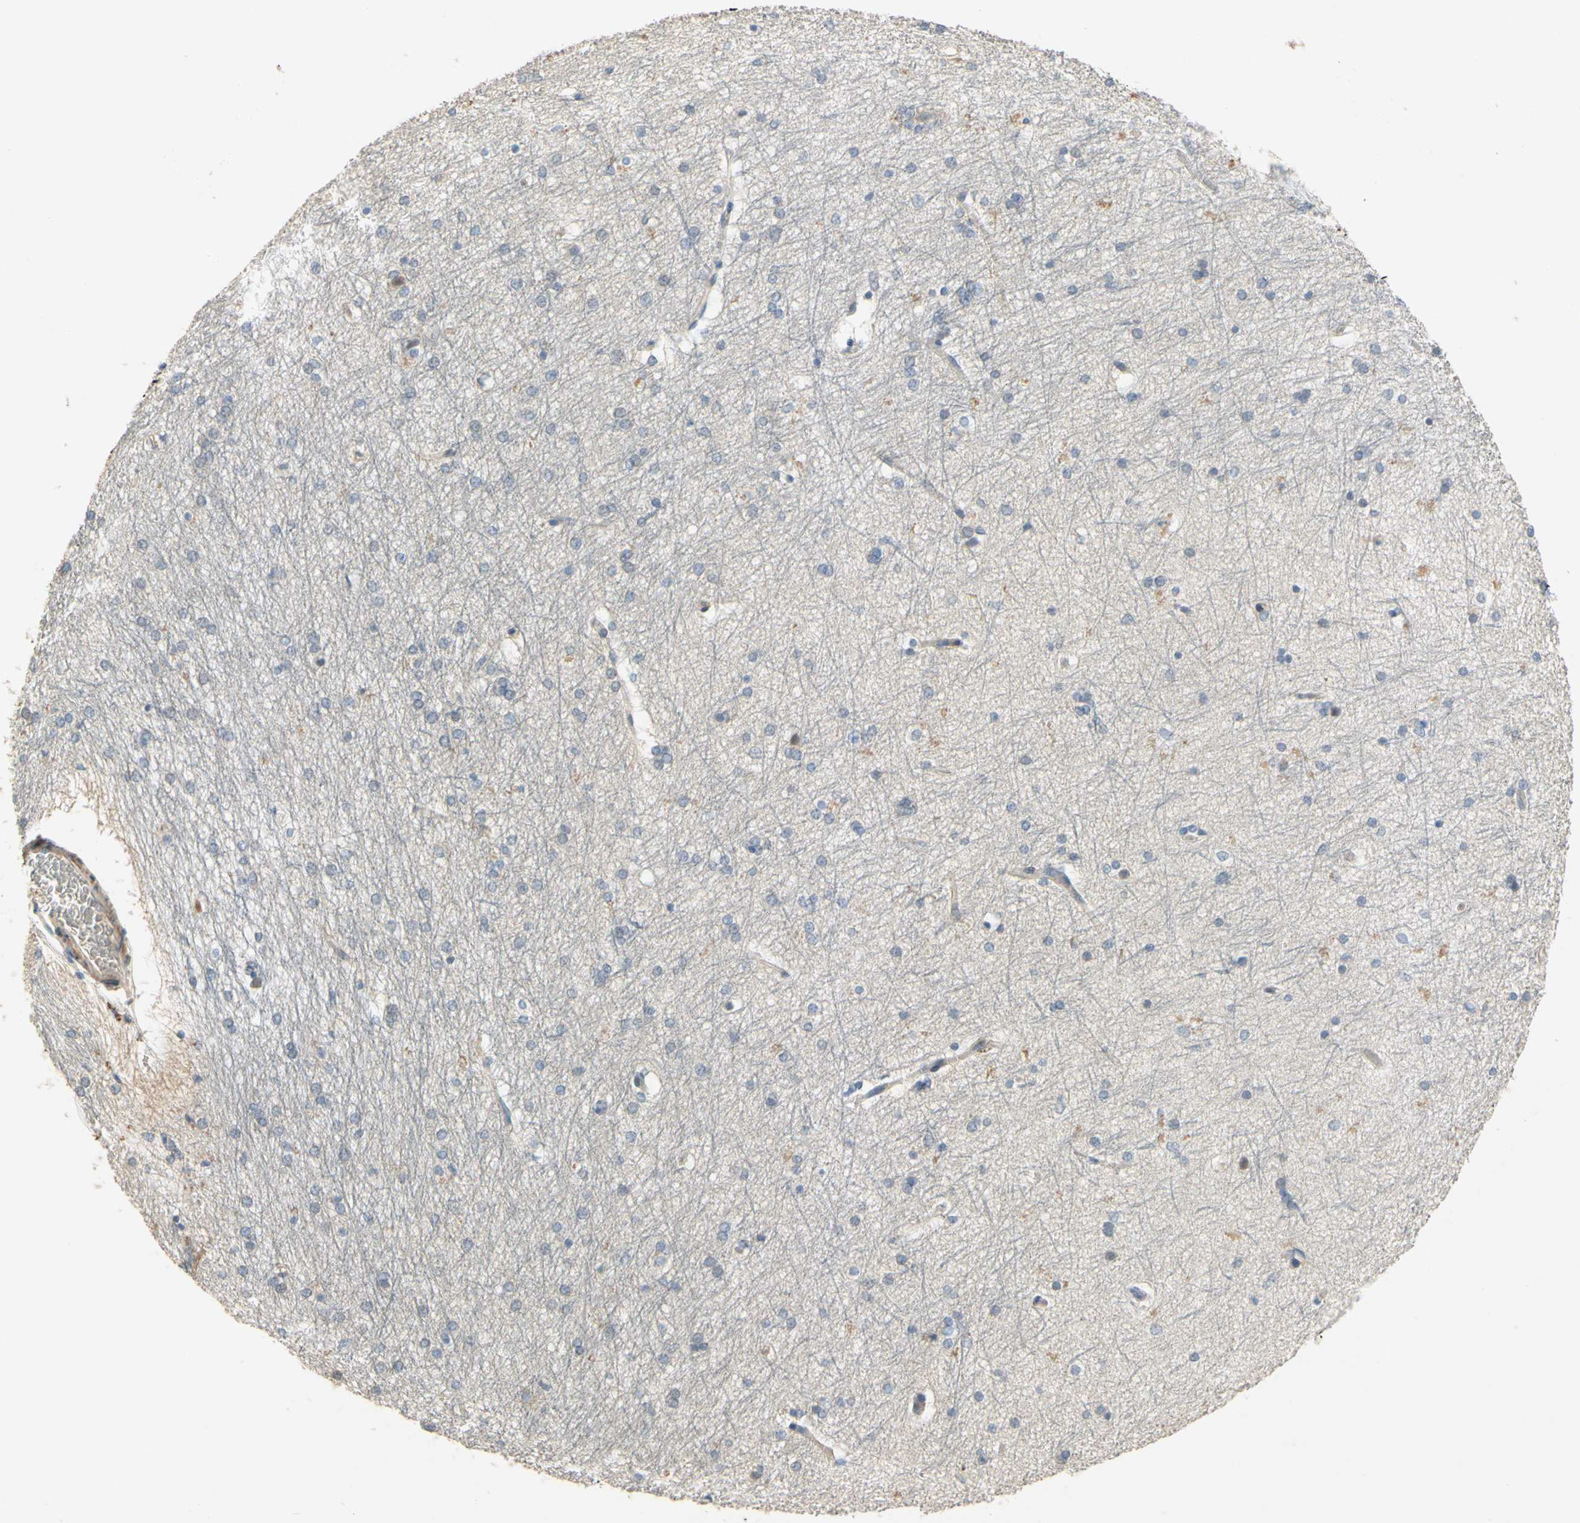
{"staining": {"intensity": "moderate", "quantity": "<25%", "location": "cytoplasmic/membranous"}, "tissue": "hippocampus", "cell_type": "Glial cells", "image_type": "normal", "snomed": [{"axis": "morphology", "description": "Normal tissue, NOS"}, {"axis": "topography", "description": "Hippocampus"}], "caption": "Protein analysis of unremarkable hippocampus demonstrates moderate cytoplasmic/membranous expression in approximately <25% of glial cells.", "gene": "SIGLEC5", "patient": {"sex": "female", "age": 19}}